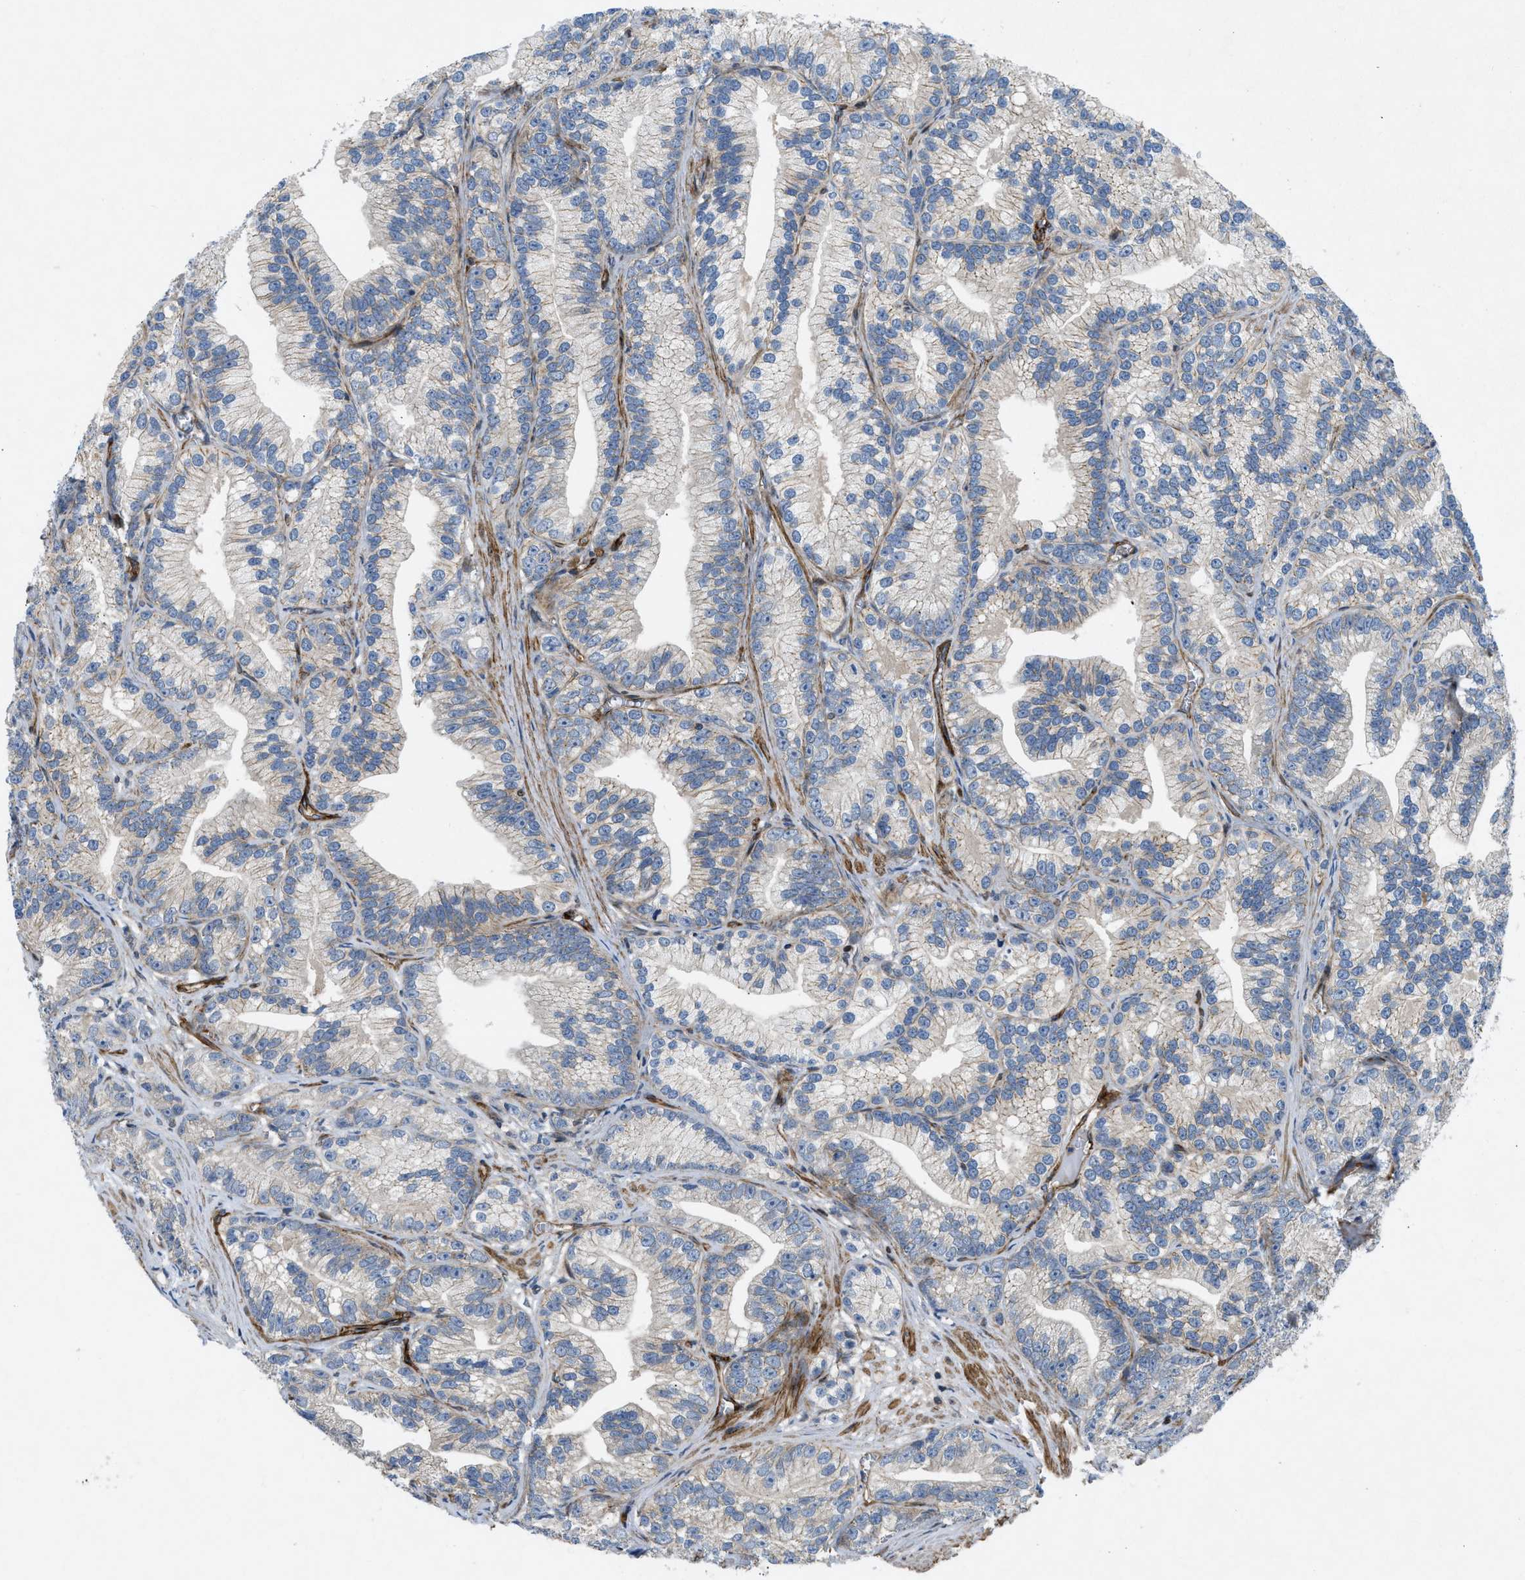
{"staining": {"intensity": "weak", "quantity": "25%-75%", "location": "cytoplasmic/membranous"}, "tissue": "prostate cancer", "cell_type": "Tumor cells", "image_type": "cancer", "snomed": [{"axis": "morphology", "description": "Adenocarcinoma, Low grade"}, {"axis": "topography", "description": "Prostate"}], "caption": "High-power microscopy captured an immunohistochemistry (IHC) photomicrograph of prostate cancer (low-grade adenocarcinoma), revealing weak cytoplasmic/membranous staining in about 25%-75% of tumor cells. The staining is performed using DAB (3,3'-diaminobenzidine) brown chromogen to label protein expression. The nuclei are counter-stained blue using hematoxylin.", "gene": "NYNRIN", "patient": {"sex": "male", "age": 89}}